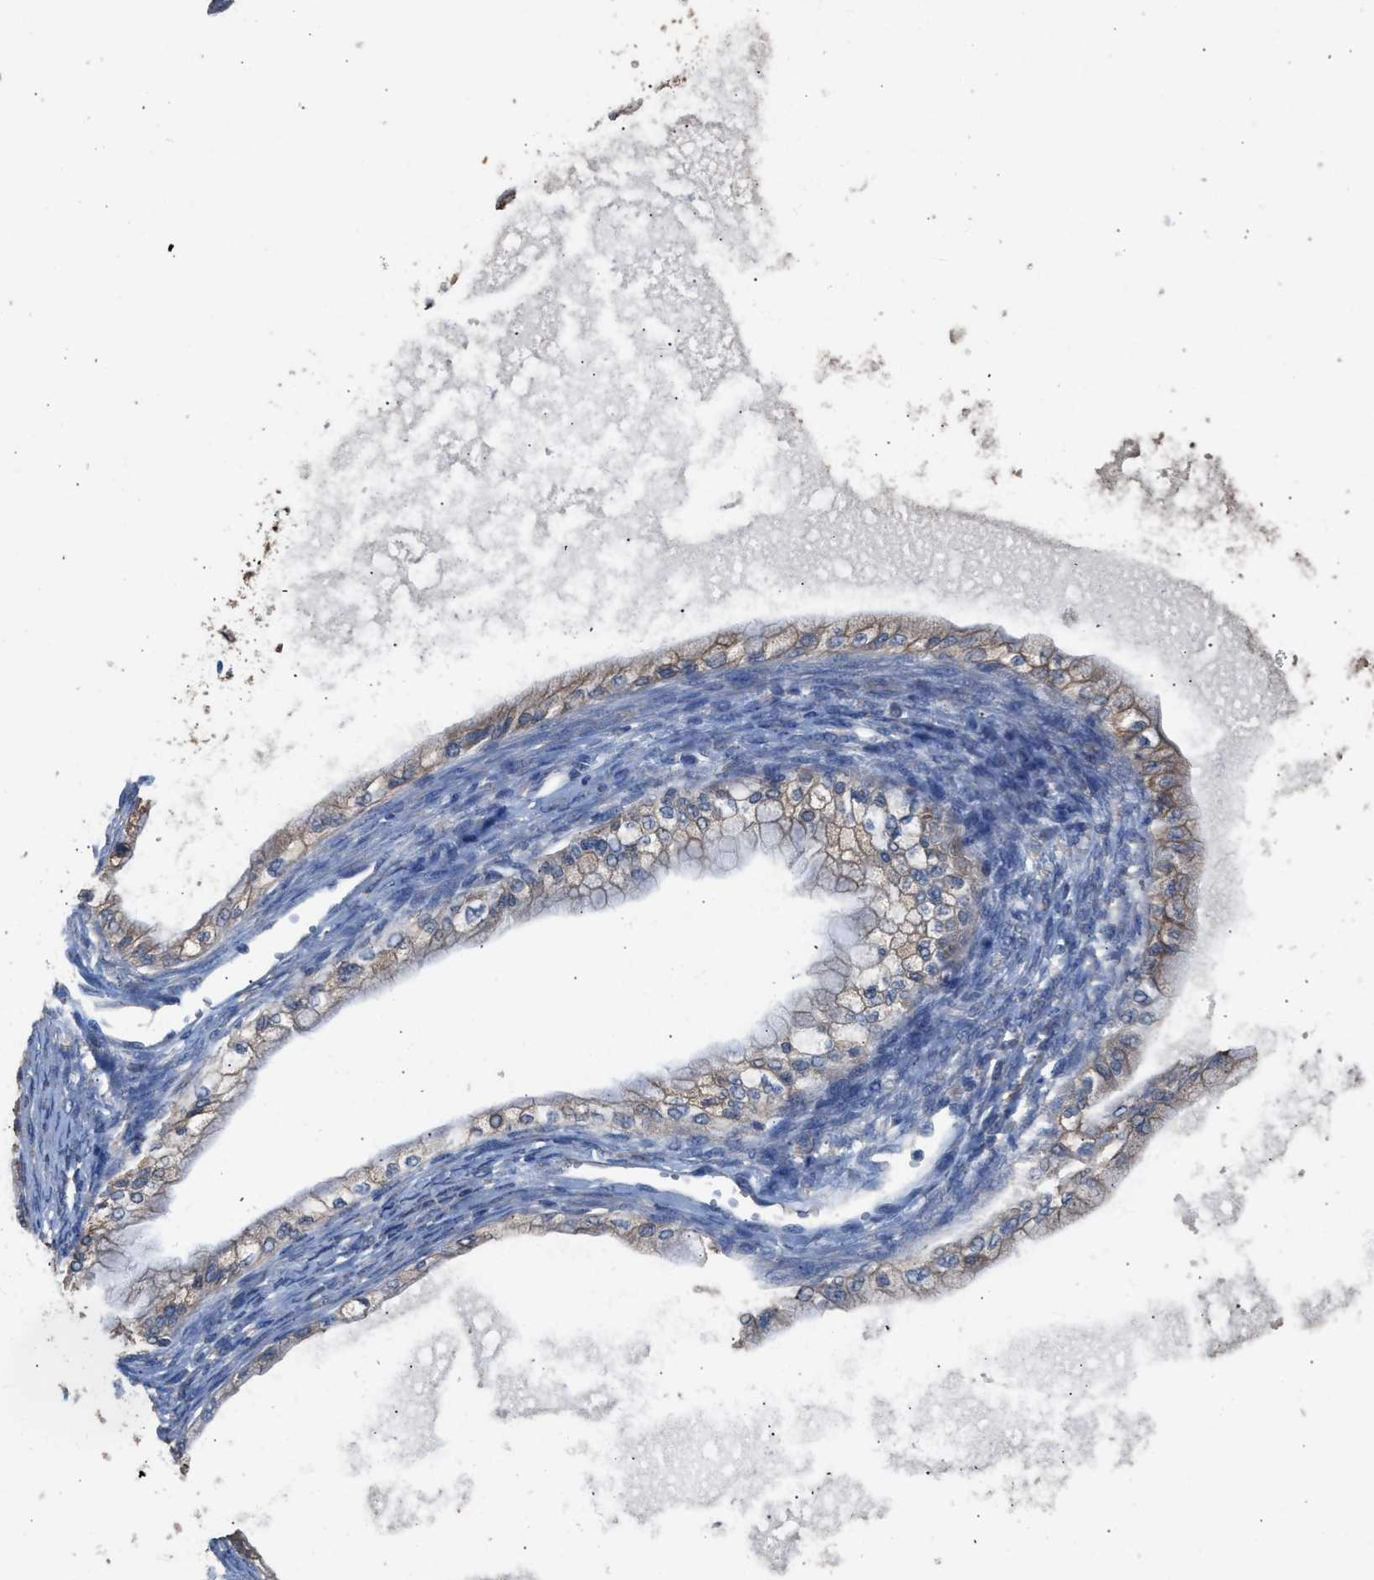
{"staining": {"intensity": "weak", "quantity": "25%-75%", "location": "cytoplasmic/membranous"}, "tissue": "ovarian cancer", "cell_type": "Tumor cells", "image_type": "cancer", "snomed": [{"axis": "morphology", "description": "Cystadenocarcinoma, mucinous, NOS"}, {"axis": "topography", "description": "Ovary"}], "caption": "Mucinous cystadenocarcinoma (ovarian) stained for a protein displays weak cytoplasmic/membranous positivity in tumor cells.", "gene": "ITSN1", "patient": {"sex": "female", "age": 57}}